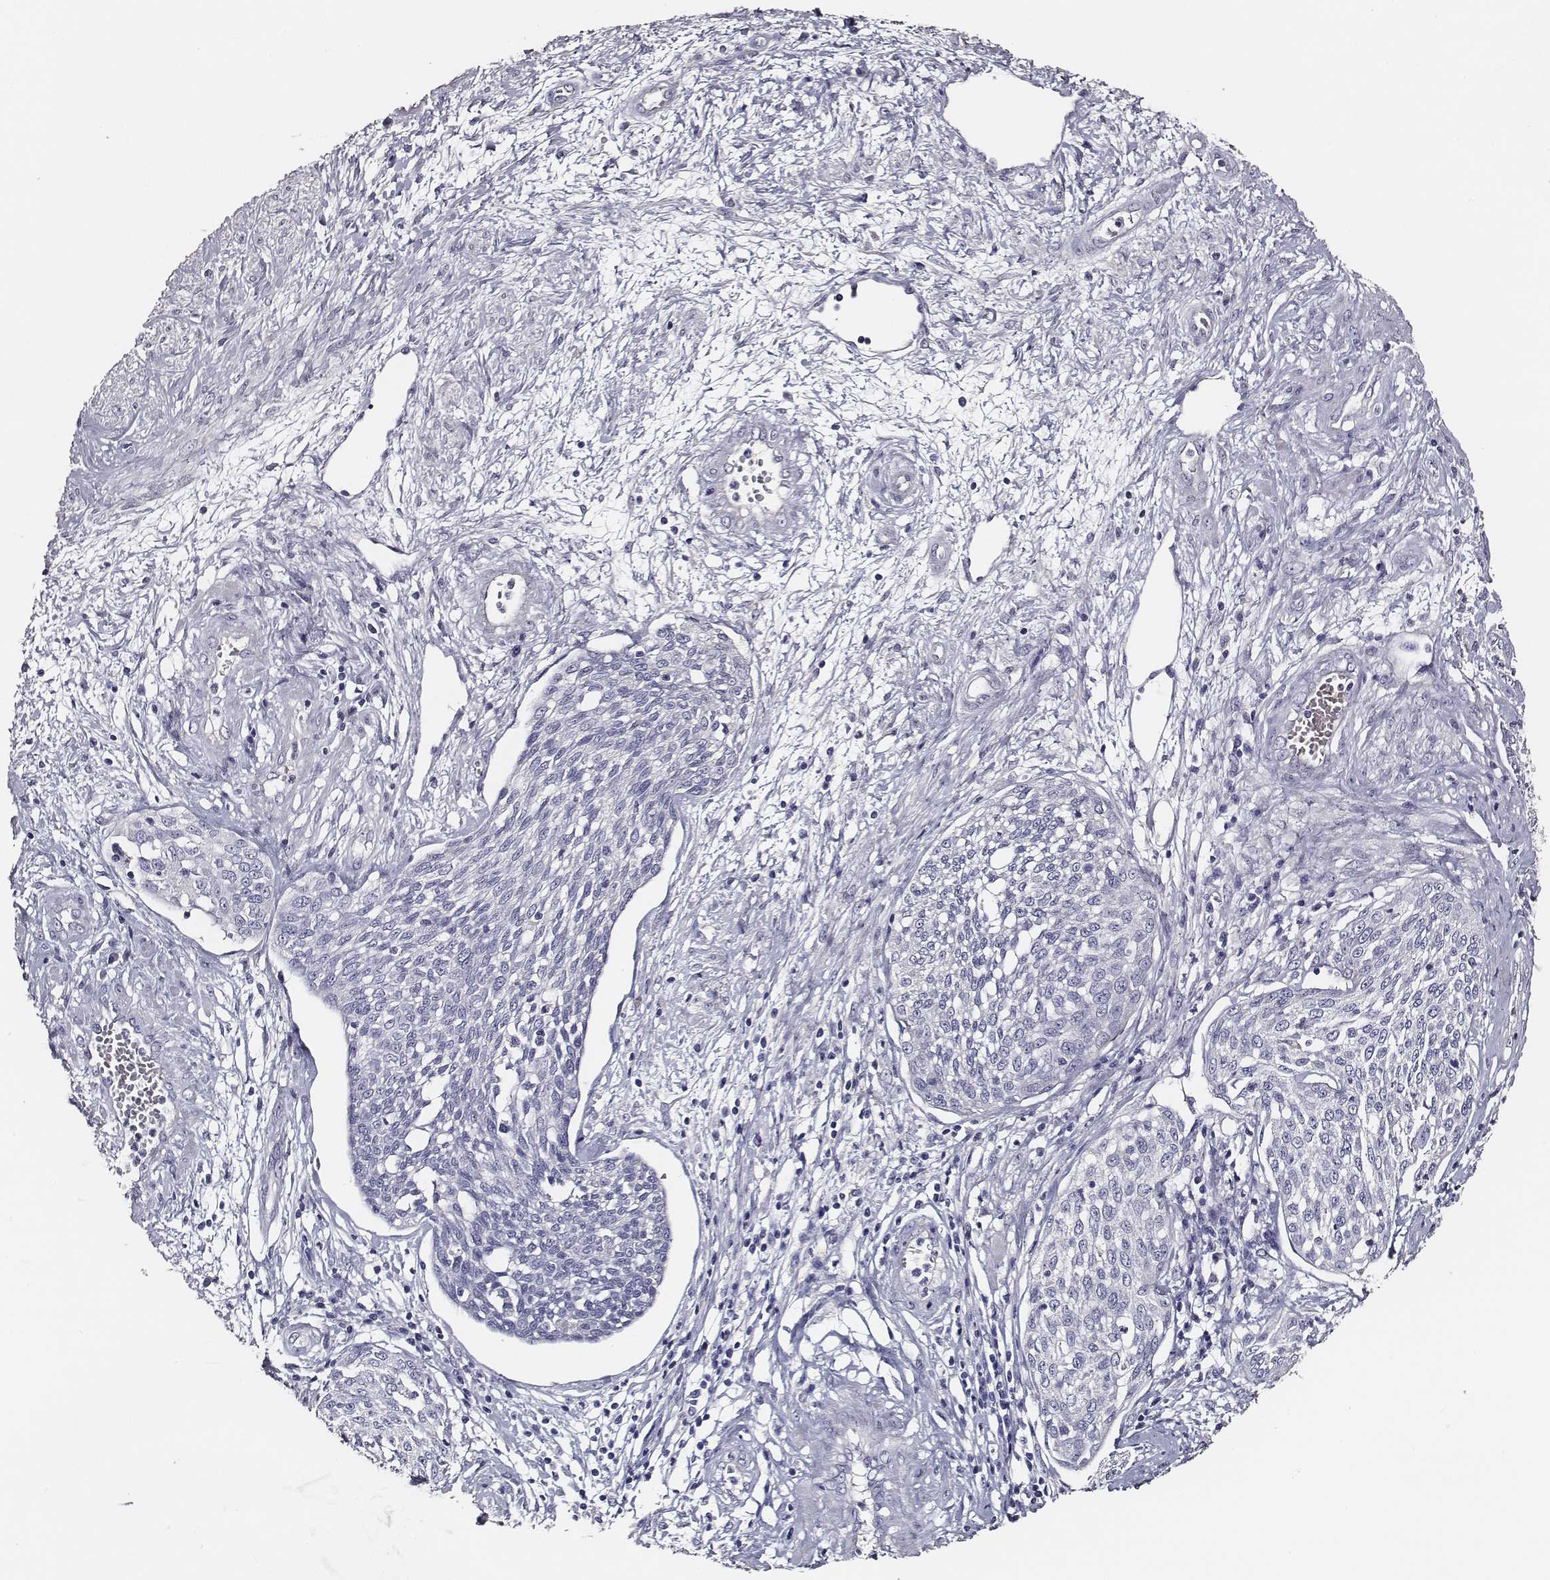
{"staining": {"intensity": "negative", "quantity": "none", "location": "none"}, "tissue": "cervical cancer", "cell_type": "Tumor cells", "image_type": "cancer", "snomed": [{"axis": "morphology", "description": "Squamous cell carcinoma, NOS"}, {"axis": "topography", "description": "Cervix"}], "caption": "Tumor cells show no significant staining in cervical cancer (squamous cell carcinoma).", "gene": "AADAT", "patient": {"sex": "female", "age": 34}}